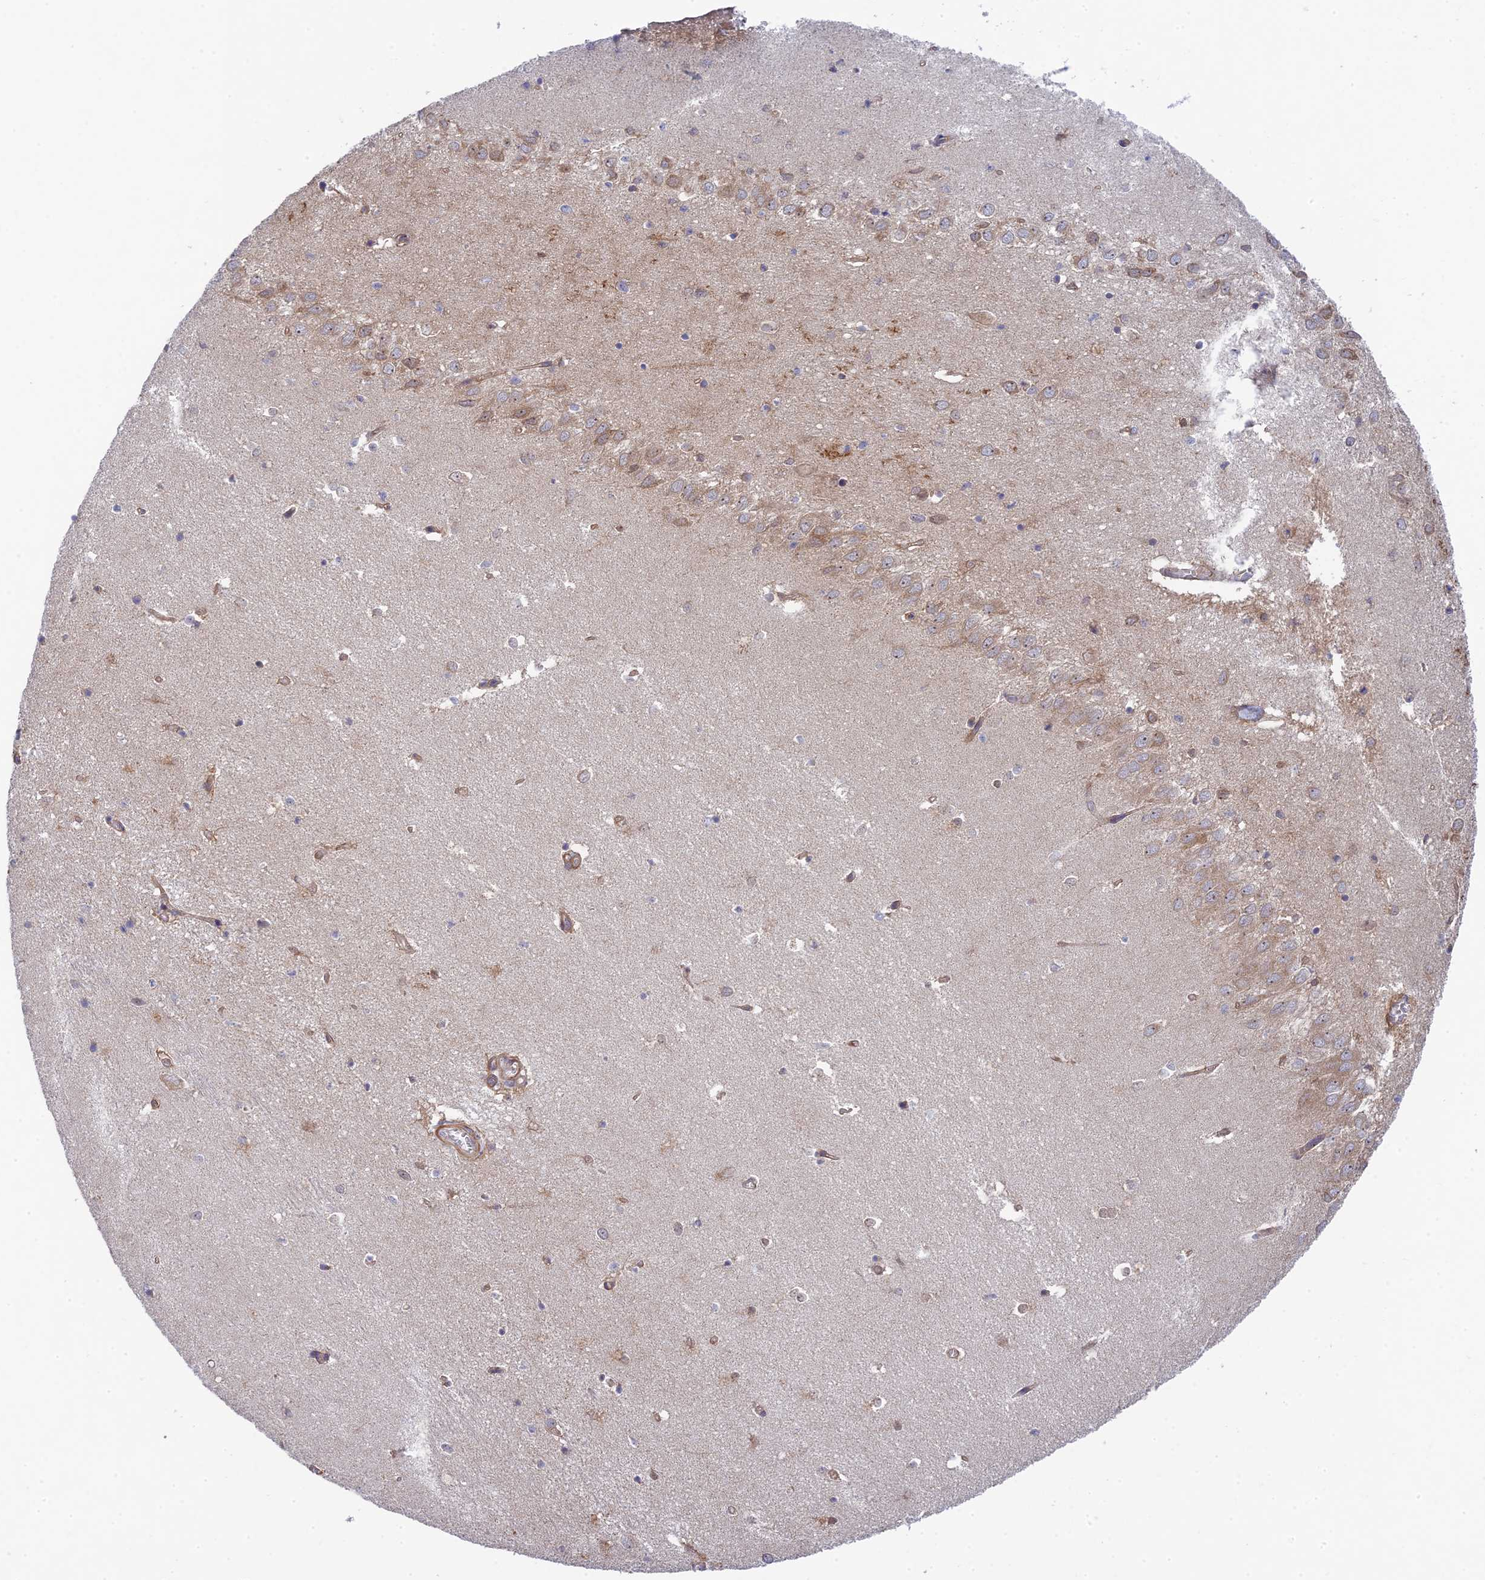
{"staining": {"intensity": "negative", "quantity": "none", "location": "none"}, "tissue": "hippocampus", "cell_type": "Glial cells", "image_type": "normal", "snomed": [{"axis": "morphology", "description": "Normal tissue, NOS"}, {"axis": "topography", "description": "Hippocampus"}], "caption": "An immunohistochemistry (IHC) micrograph of unremarkable hippocampus is shown. There is no staining in glial cells of hippocampus.", "gene": "INCA1", "patient": {"sex": "female", "age": 64}}